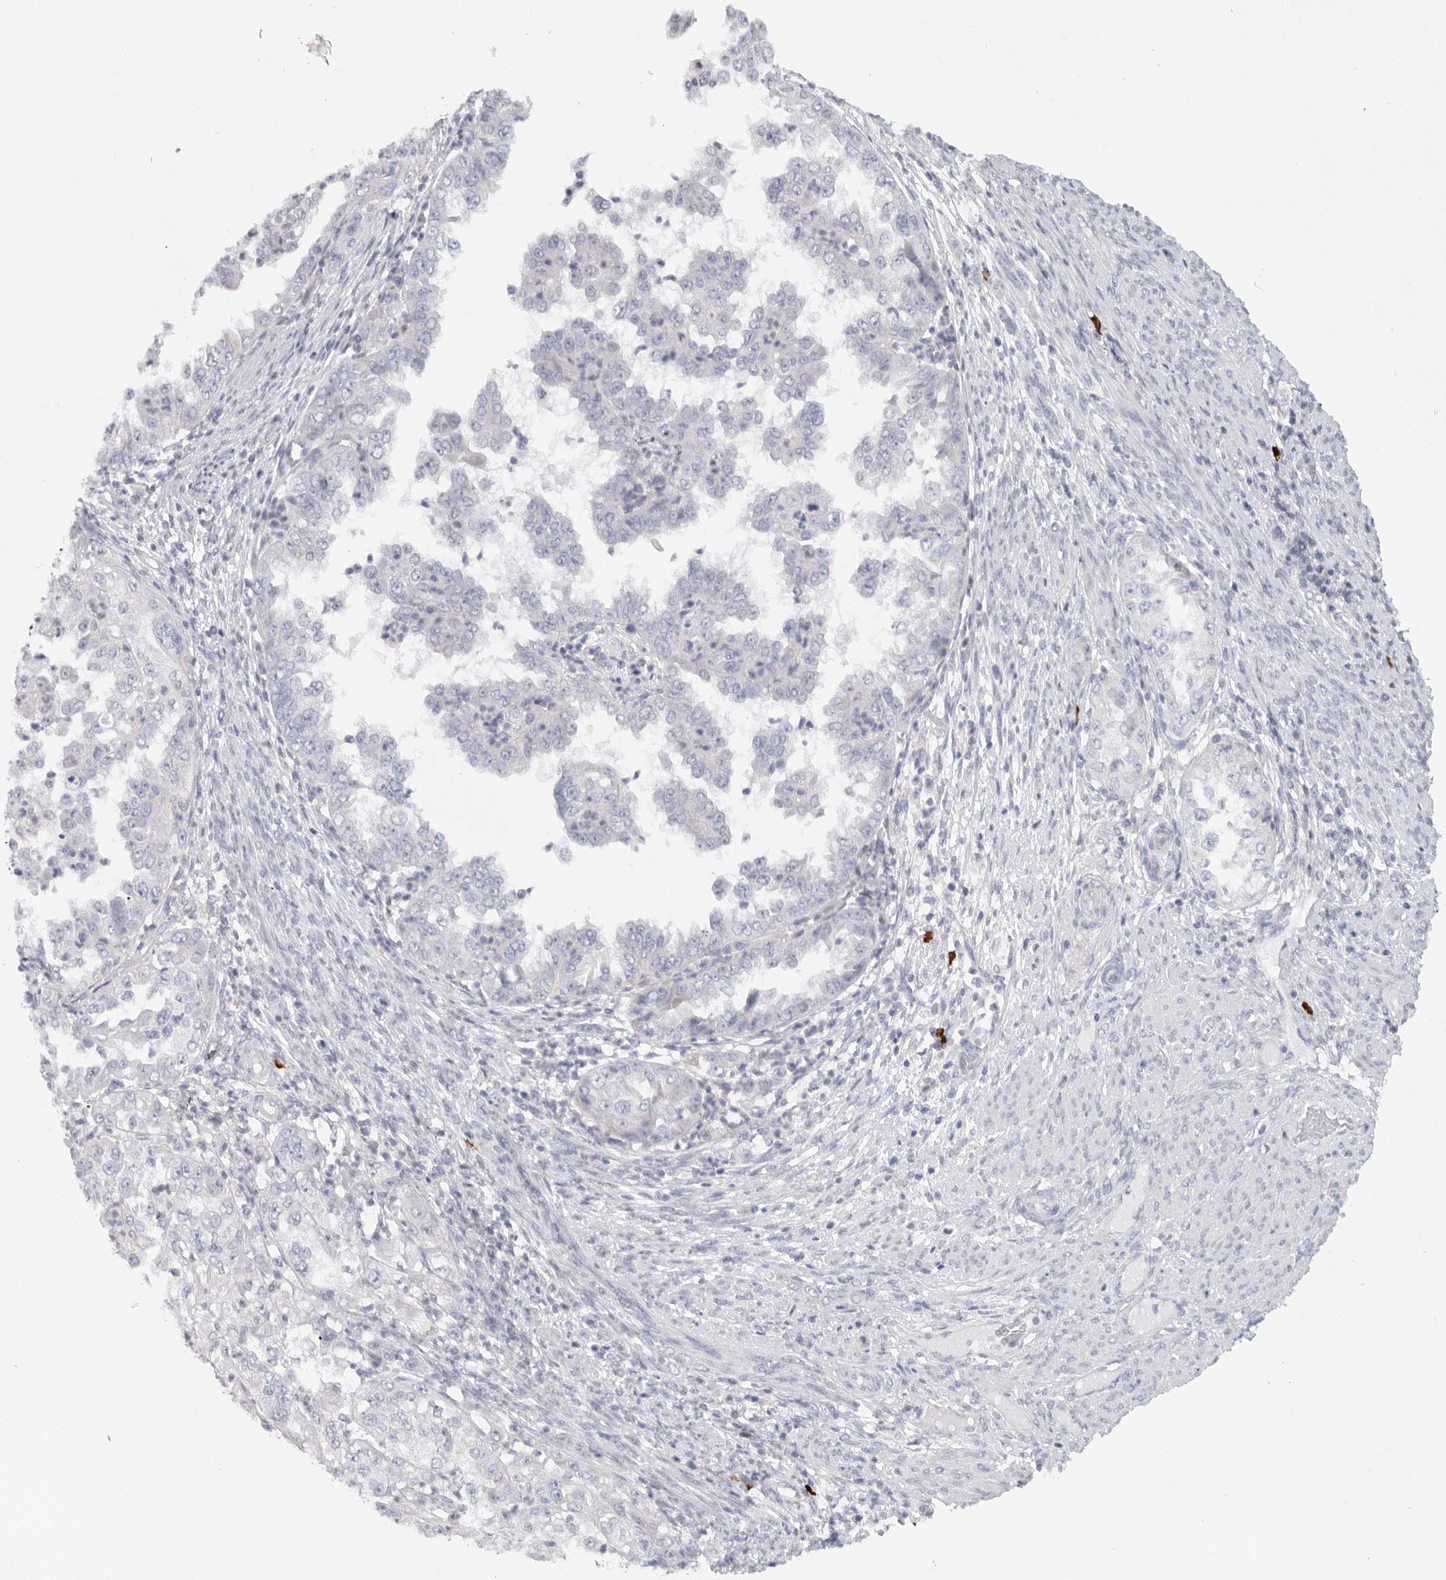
{"staining": {"intensity": "negative", "quantity": "none", "location": "none"}, "tissue": "endometrial cancer", "cell_type": "Tumor cells", "image_type": "cancer", "snomed": [{"axis": "morphology", "description": "Adenocarcinoma, NOS"}, {"axis": "topography", "description": "Endometrium"}], "caption": "The histopathology image exhibits no staining of tumor cells in adenocarcinoma (endometrial).", "gene": "TMEM69", "patient": {"sex": "female", "age": 85}}